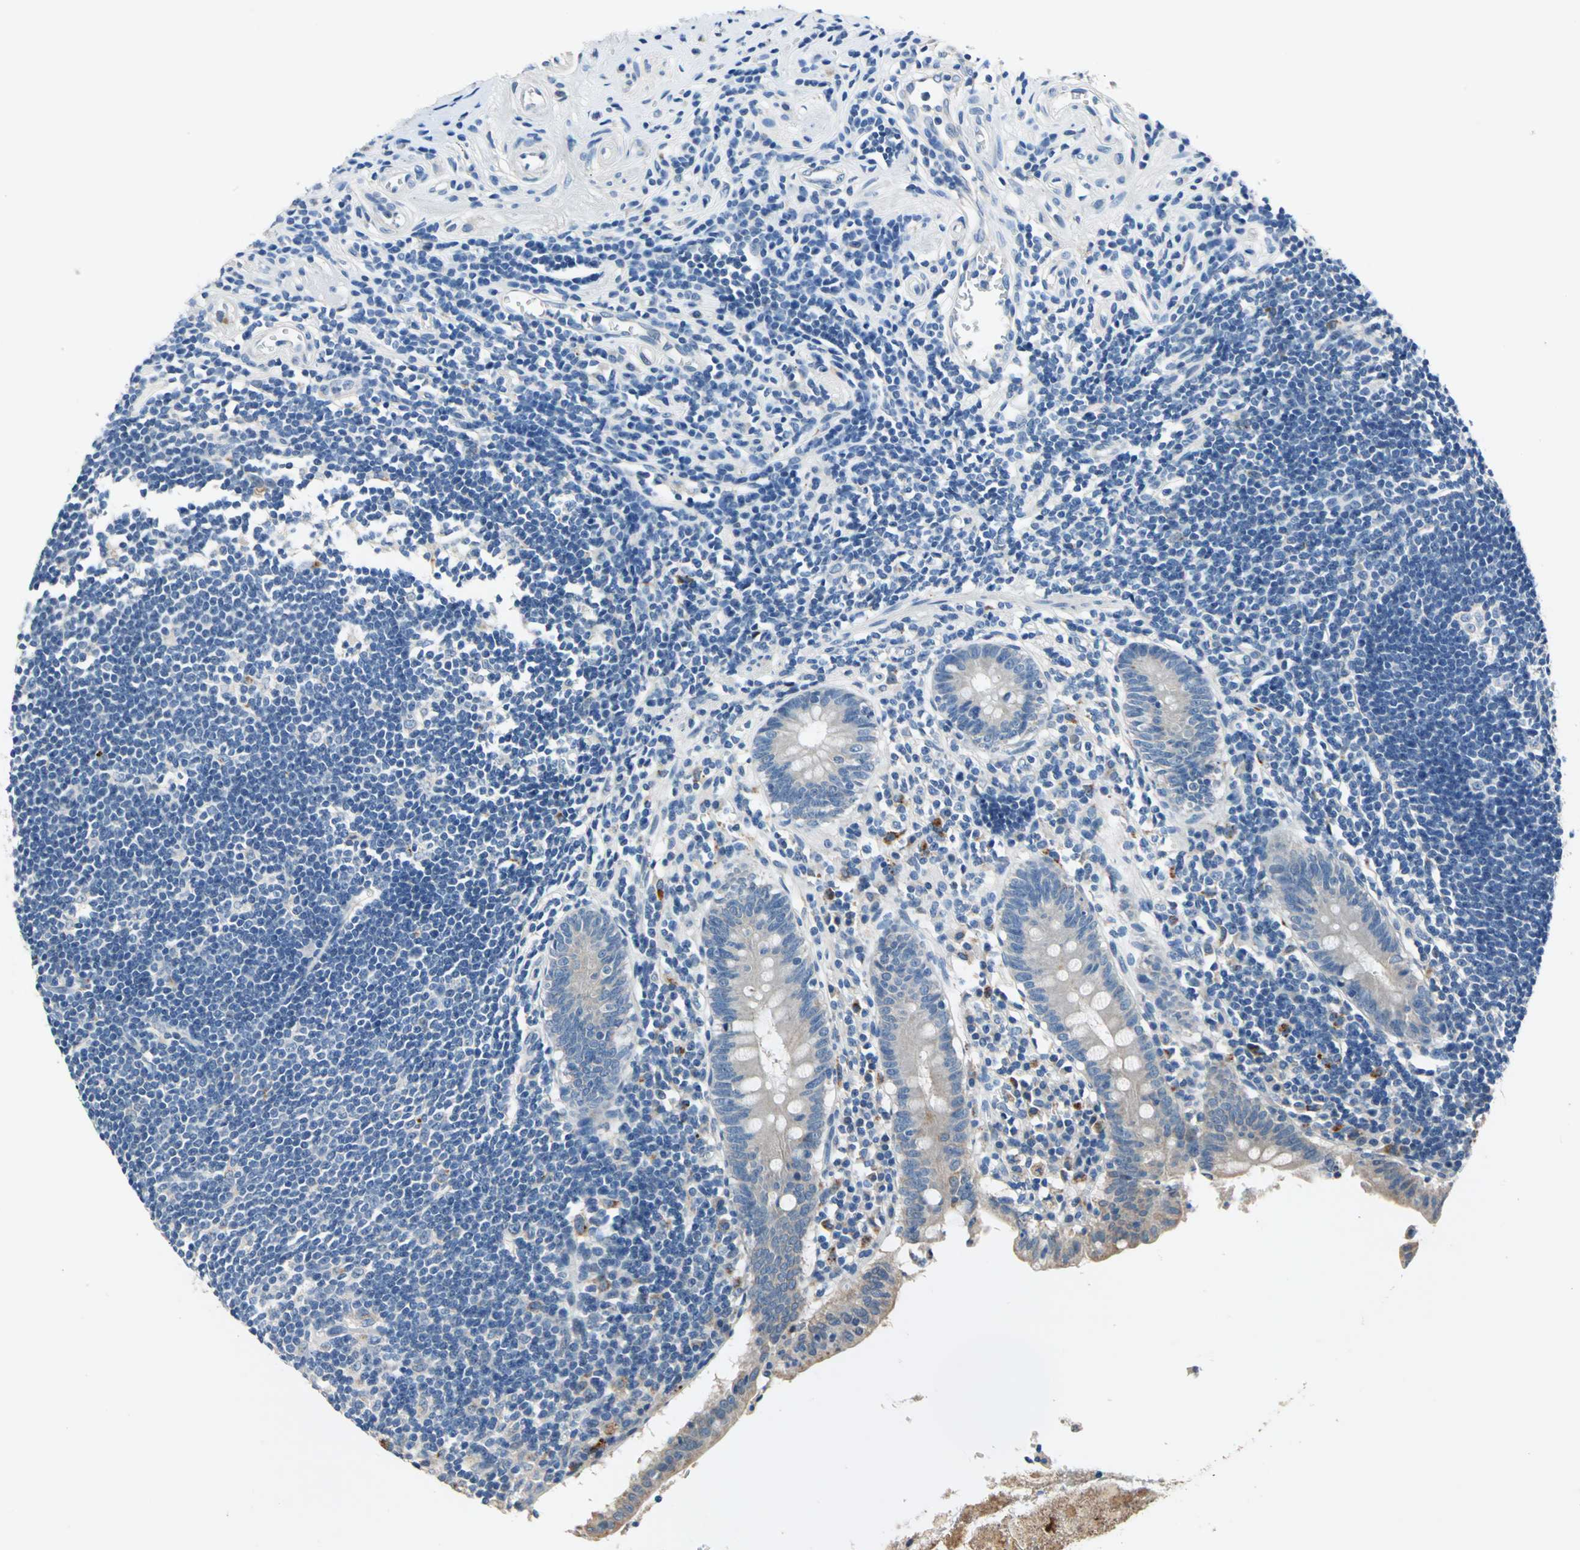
{"staining": {"intensity": "weak", "quantity": "25%-75%", "location": "cytoplasmic/membranous"}, "tissue": "appendix", "cell_type": "Glandular cells", "image_type": "normal", "snomed": [{"axis": "morphology", "description": "Normal tissue, NOS"}, {"axis": "topography", "description": "Appendix"}], "caption": "Immunohistochemistry (IHC) image of unremarkable appendix: appendix stained using immunohistochemistry (IHC) shows low levels of weak protein expression localized specifically in the cytoplasmic/membranous of glandular cells, appearing as a cytoplasmic/membranous brown color.", "gene": "RASD2", "patient": {"sex": "female", "age": 50}}